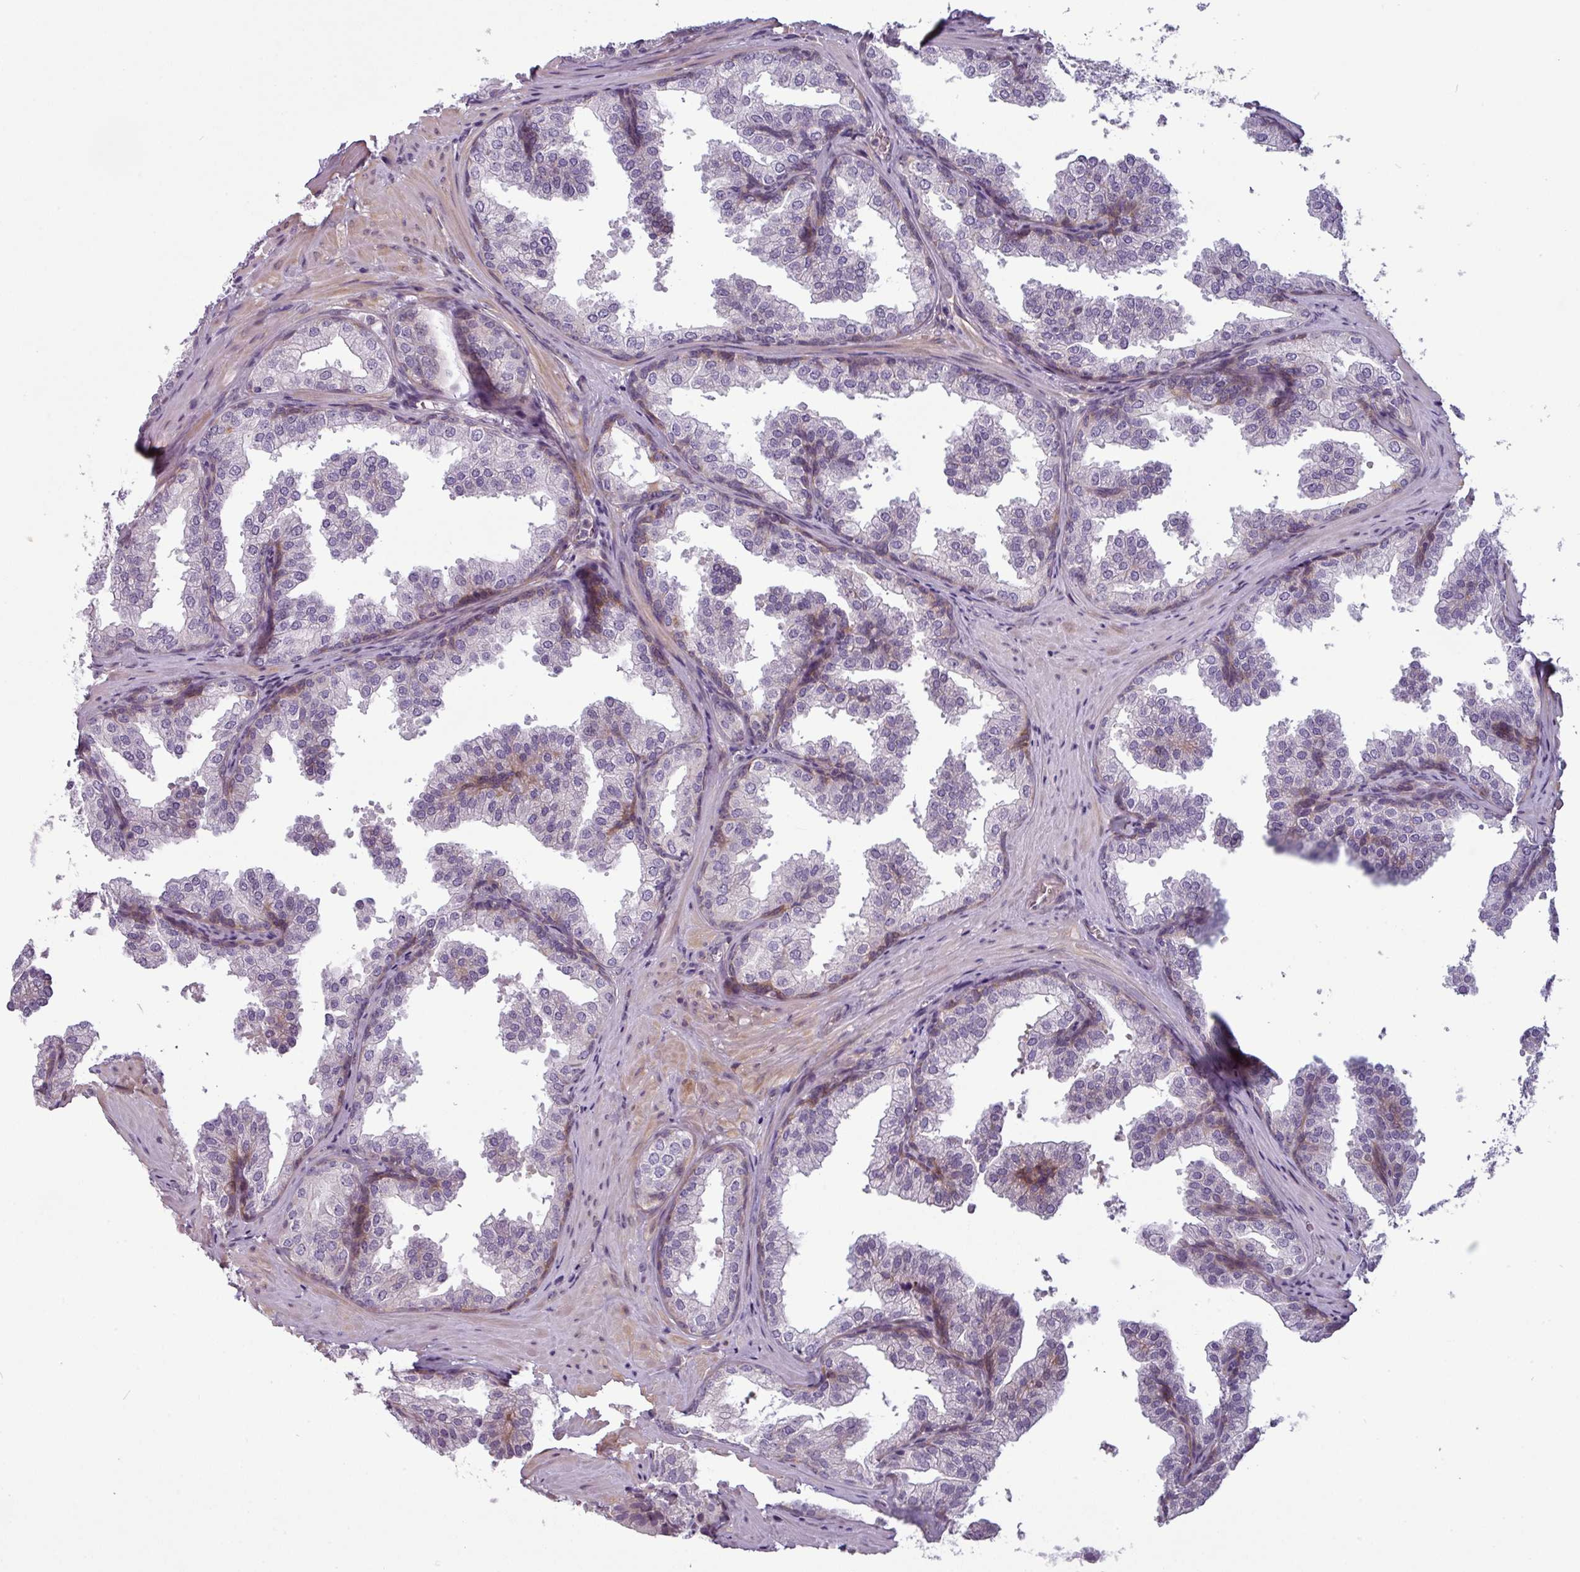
{"staining": {"intensity": "moderate", "quantity": "<25%", "location": "cytoplasmic/membranous"}, "tissue": "prostate", "cell_type": "Glandular cells", "image_type": "normal", "snomed": [{"axis": "morphology", "description": "Normal tissue, NOS"}, {"axis": "topography", "description": "Prostate"}], "caption": "Glandular cells show moderate cytoplasmic/membranous expression in about <25% of cells in normal prostate.", "gene": "PRAMEF12", "patient": {"sex": "male", "age": 37}}